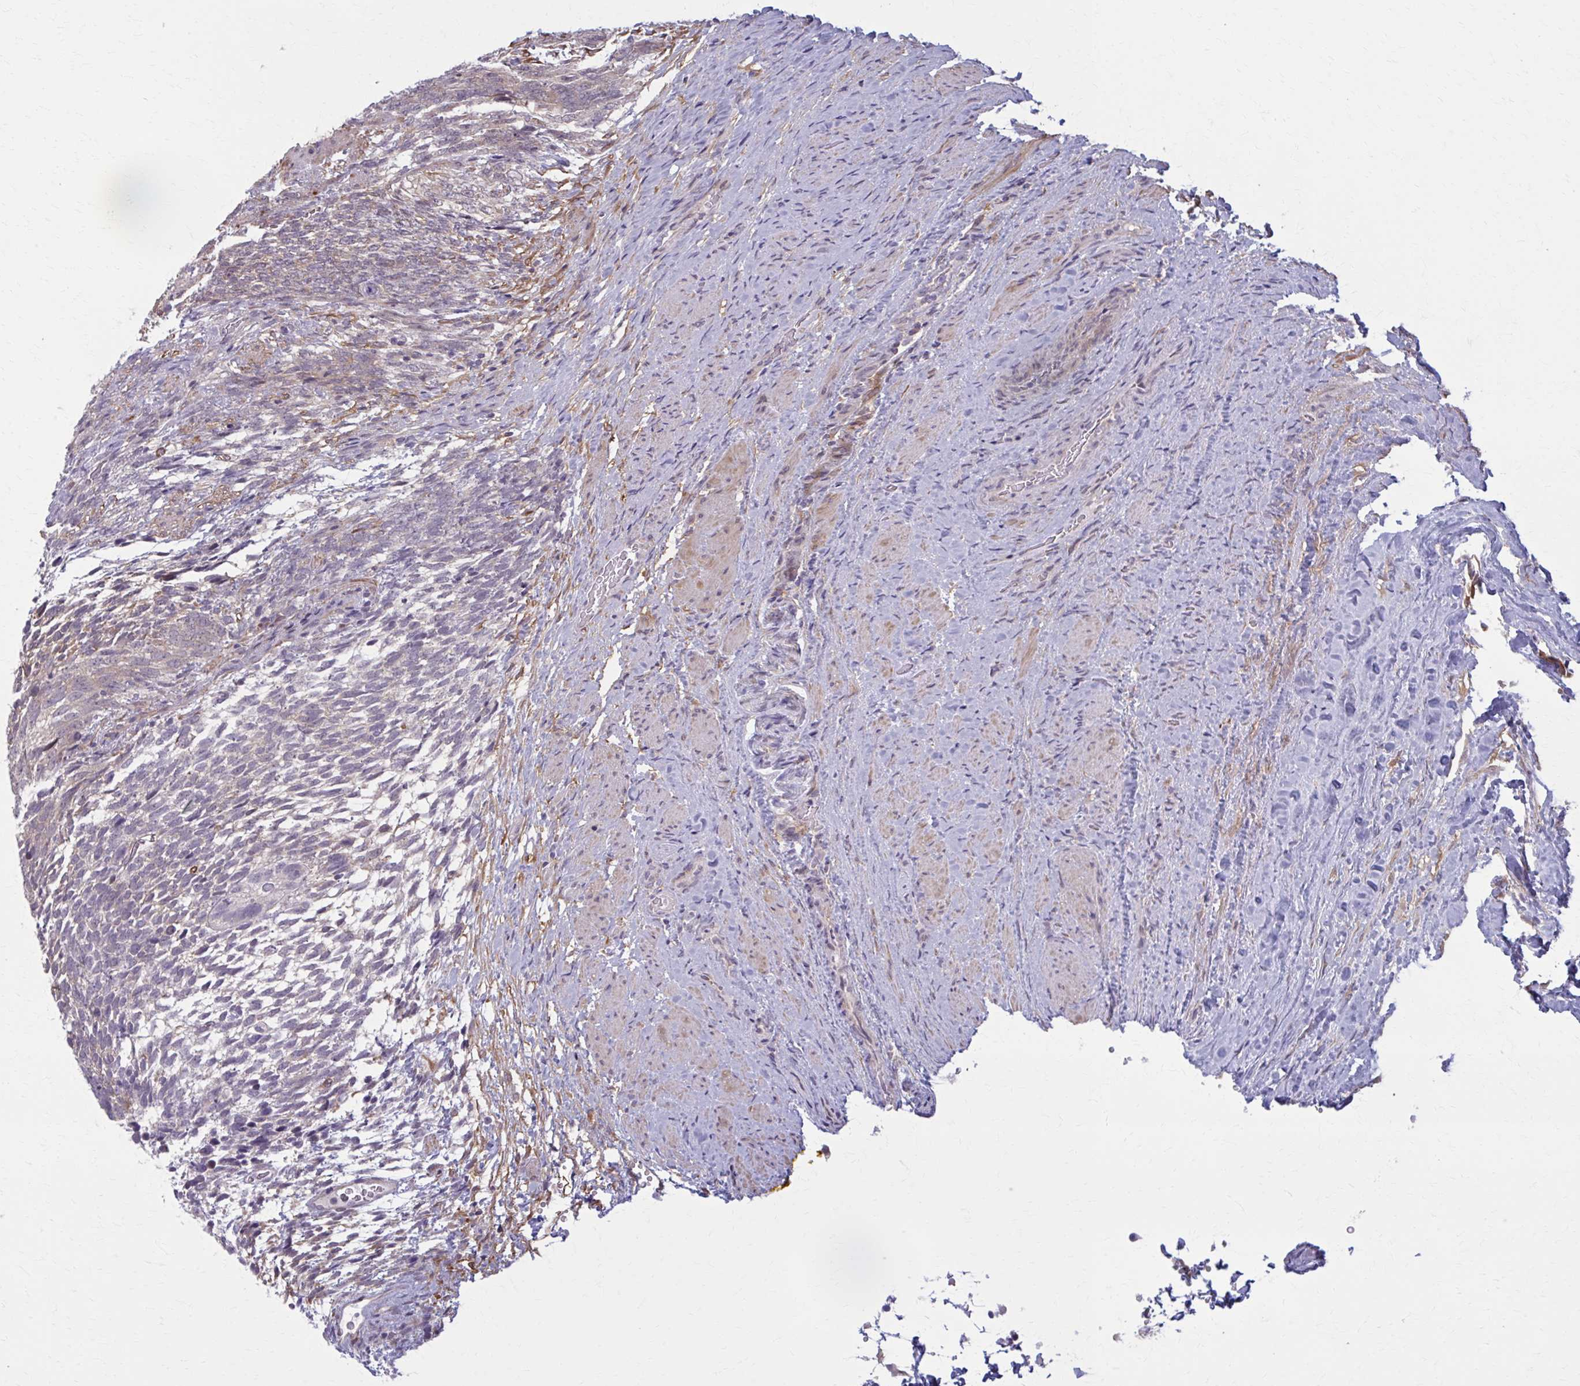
{"staining": {"intensity": "weak", "quantity": "<25%", "location": "cytoplasmic/membranous"}, "tissue": "testis cancer", "cell_type": "Tumor cells", "image_type": "cancer", "snomed": [{"axis": "morphology", "description": "Carcinoma, Embryonal, NOS"}, {"axis": "topography", "description": "Testis"}], "caption": "The photomicrograph displays no staining of tumor cells in testis embryonal carcinoma.", "gene": "NUMBL", "patient": {"sex": "male", "age": 23}}